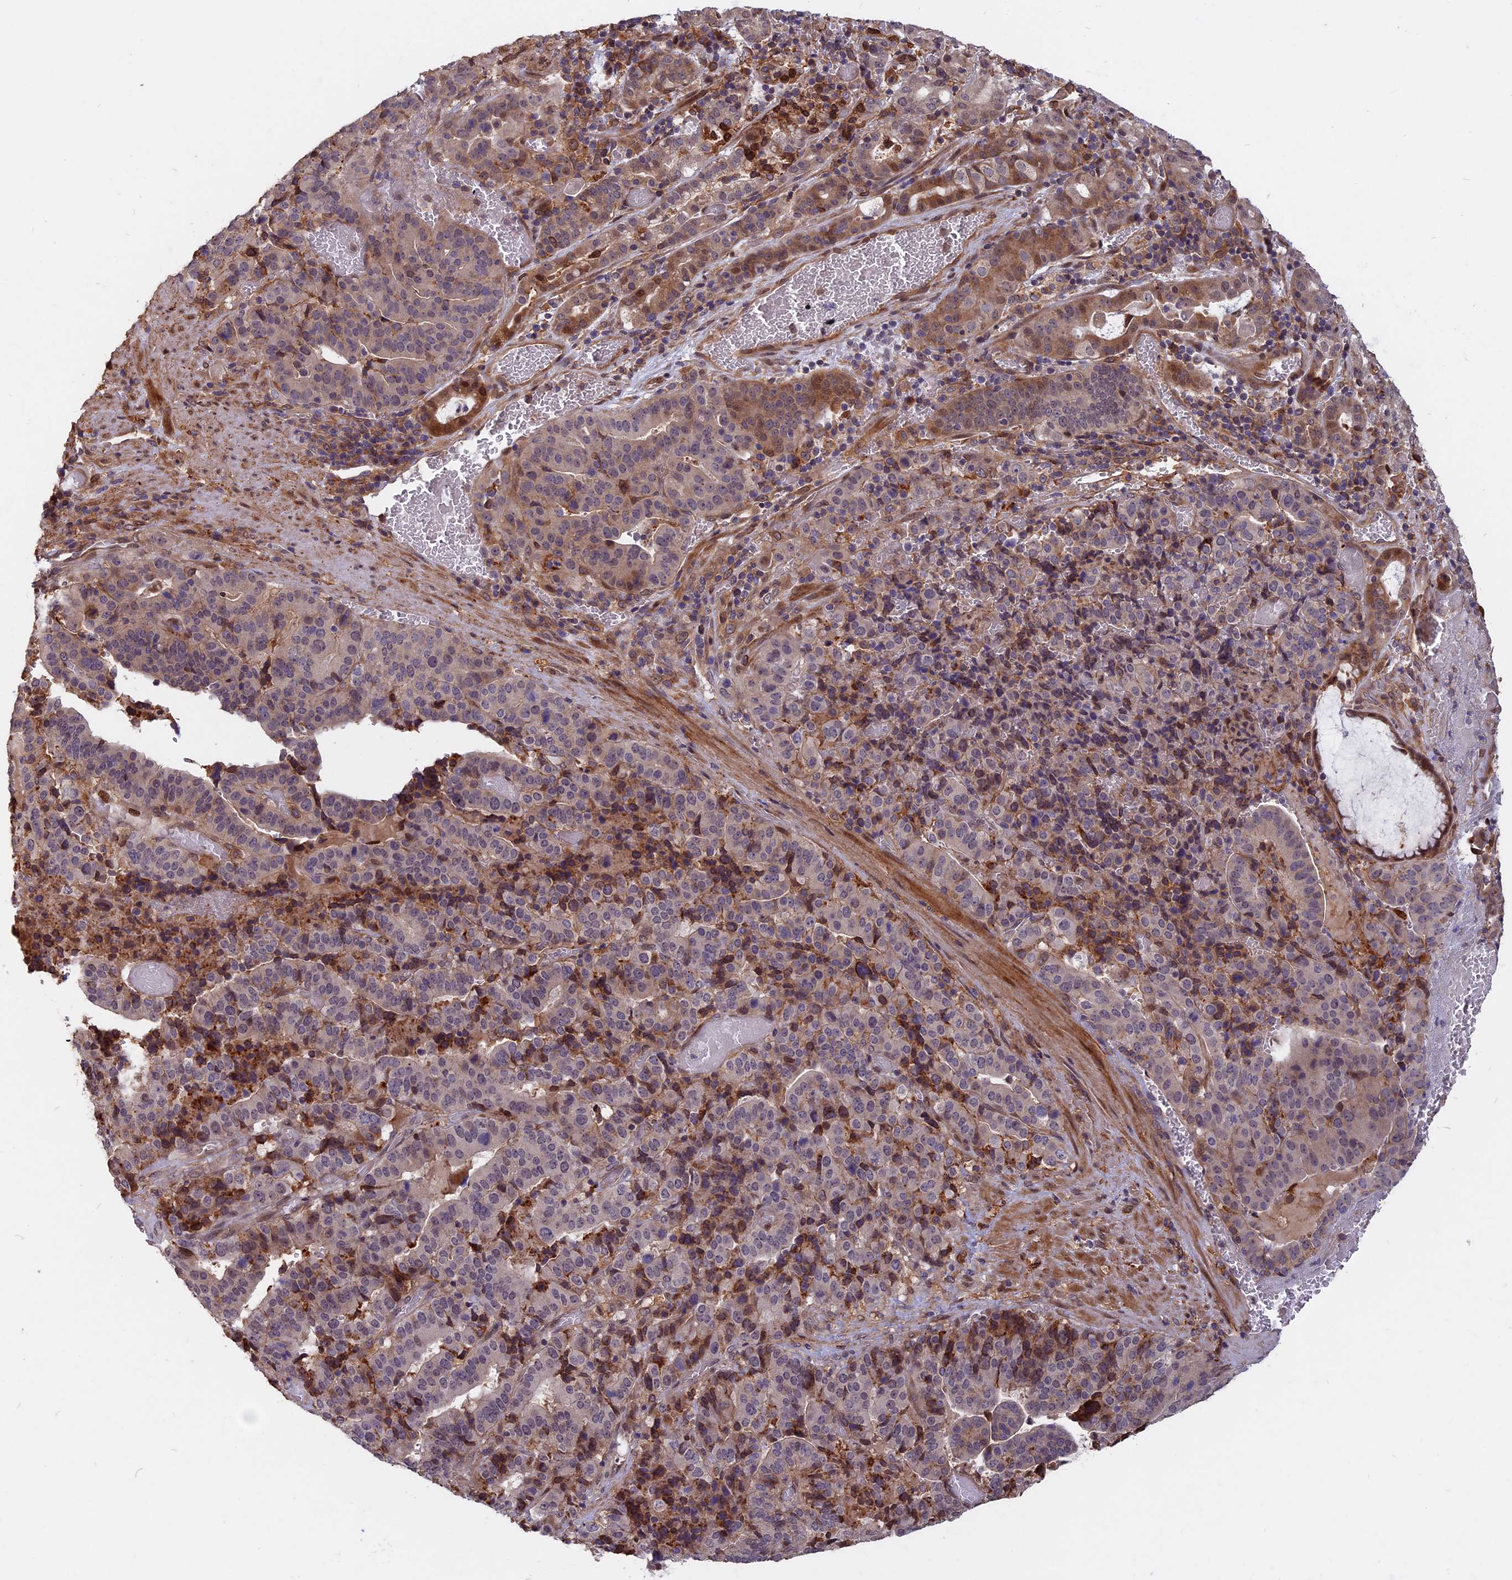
{"staining": {"intensity": "moderate", "quantity": "<25%", "location": "cytoplasmic/membranous"}, "tissue": "stomach cancer", "cell_type": "Tumor cells", "image_type": "cancer", "snomed": [{"axis": "morphology", "description": "Adenocarcinoma, NOS"}, {"axis": "topography", "description": "Stomach"}], "caption": "This micrograph demonstrates adenocarcinoma (stomach) stained with immunohistochemistry (IHC) to label a protein in brown. The cytoplasmic/membranous of tumor cells show moderate positivity for the protein. Nuclei are counter-stained blue.", "gene": "SPG11", "patient": {"sex": "male", "age": 48}}